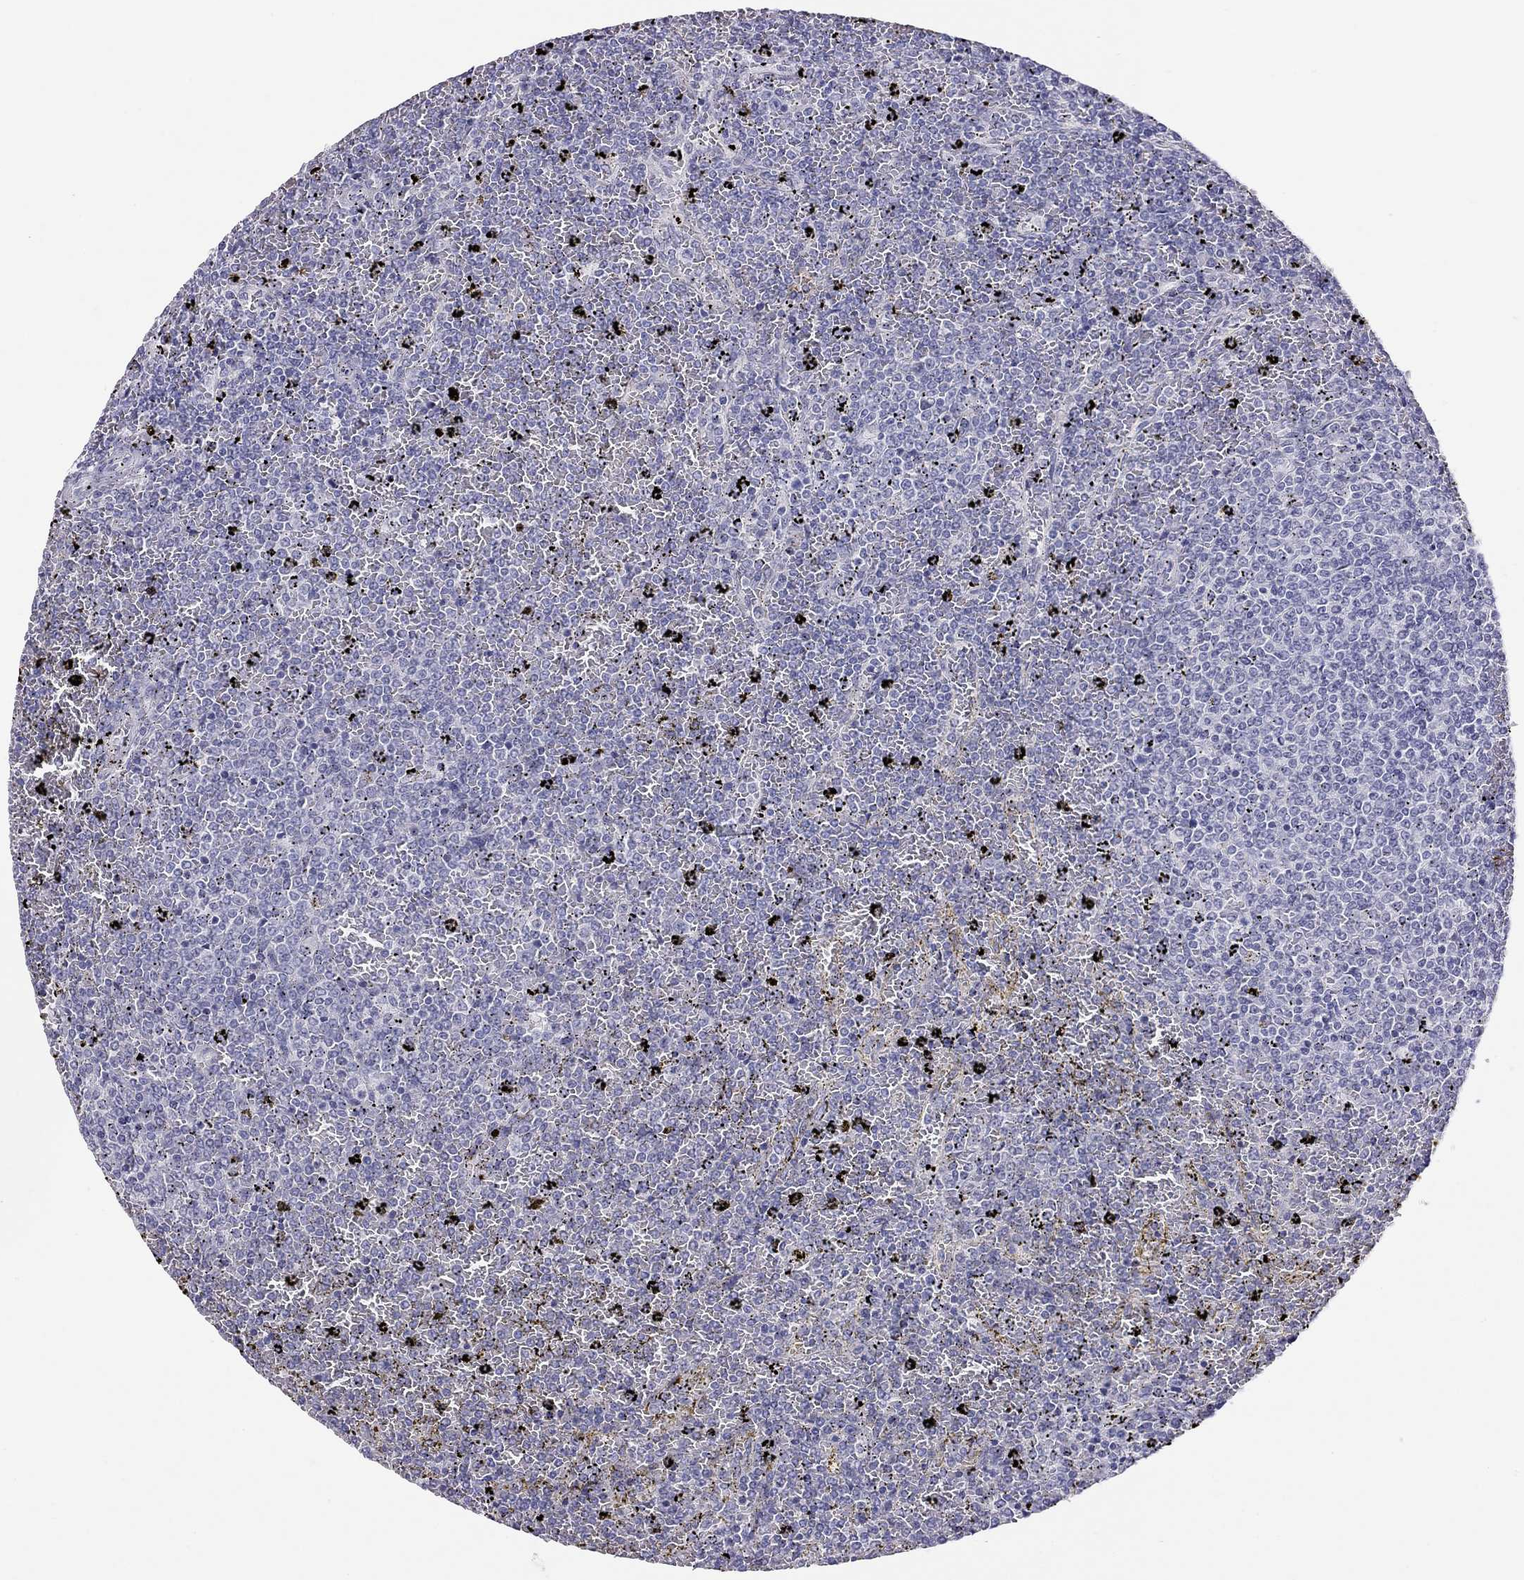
{"staining": {"intensity": "negative", "quantity": "none", "location": "none"}, "tissue": "lymphoma", "cell_type": "Tumor cells", "image_type": "cancer", "snomed": [{"axis": "morphology", "description": "Malignant lymphoma, non-Hodgkin's type, Low grade"}, {"axis": "topography", "description": "Spleen"}], "caption": "Low-grade malignant lymphoma, non-Hodgkin's type was stained to show a protein in brown. There is no significant positivity in tumor cells. (Immunohistochemistry, brightfield microscopy, high magnification).", "gene": "KCNV2", "patient": {"sex": "female", "age": 77}}